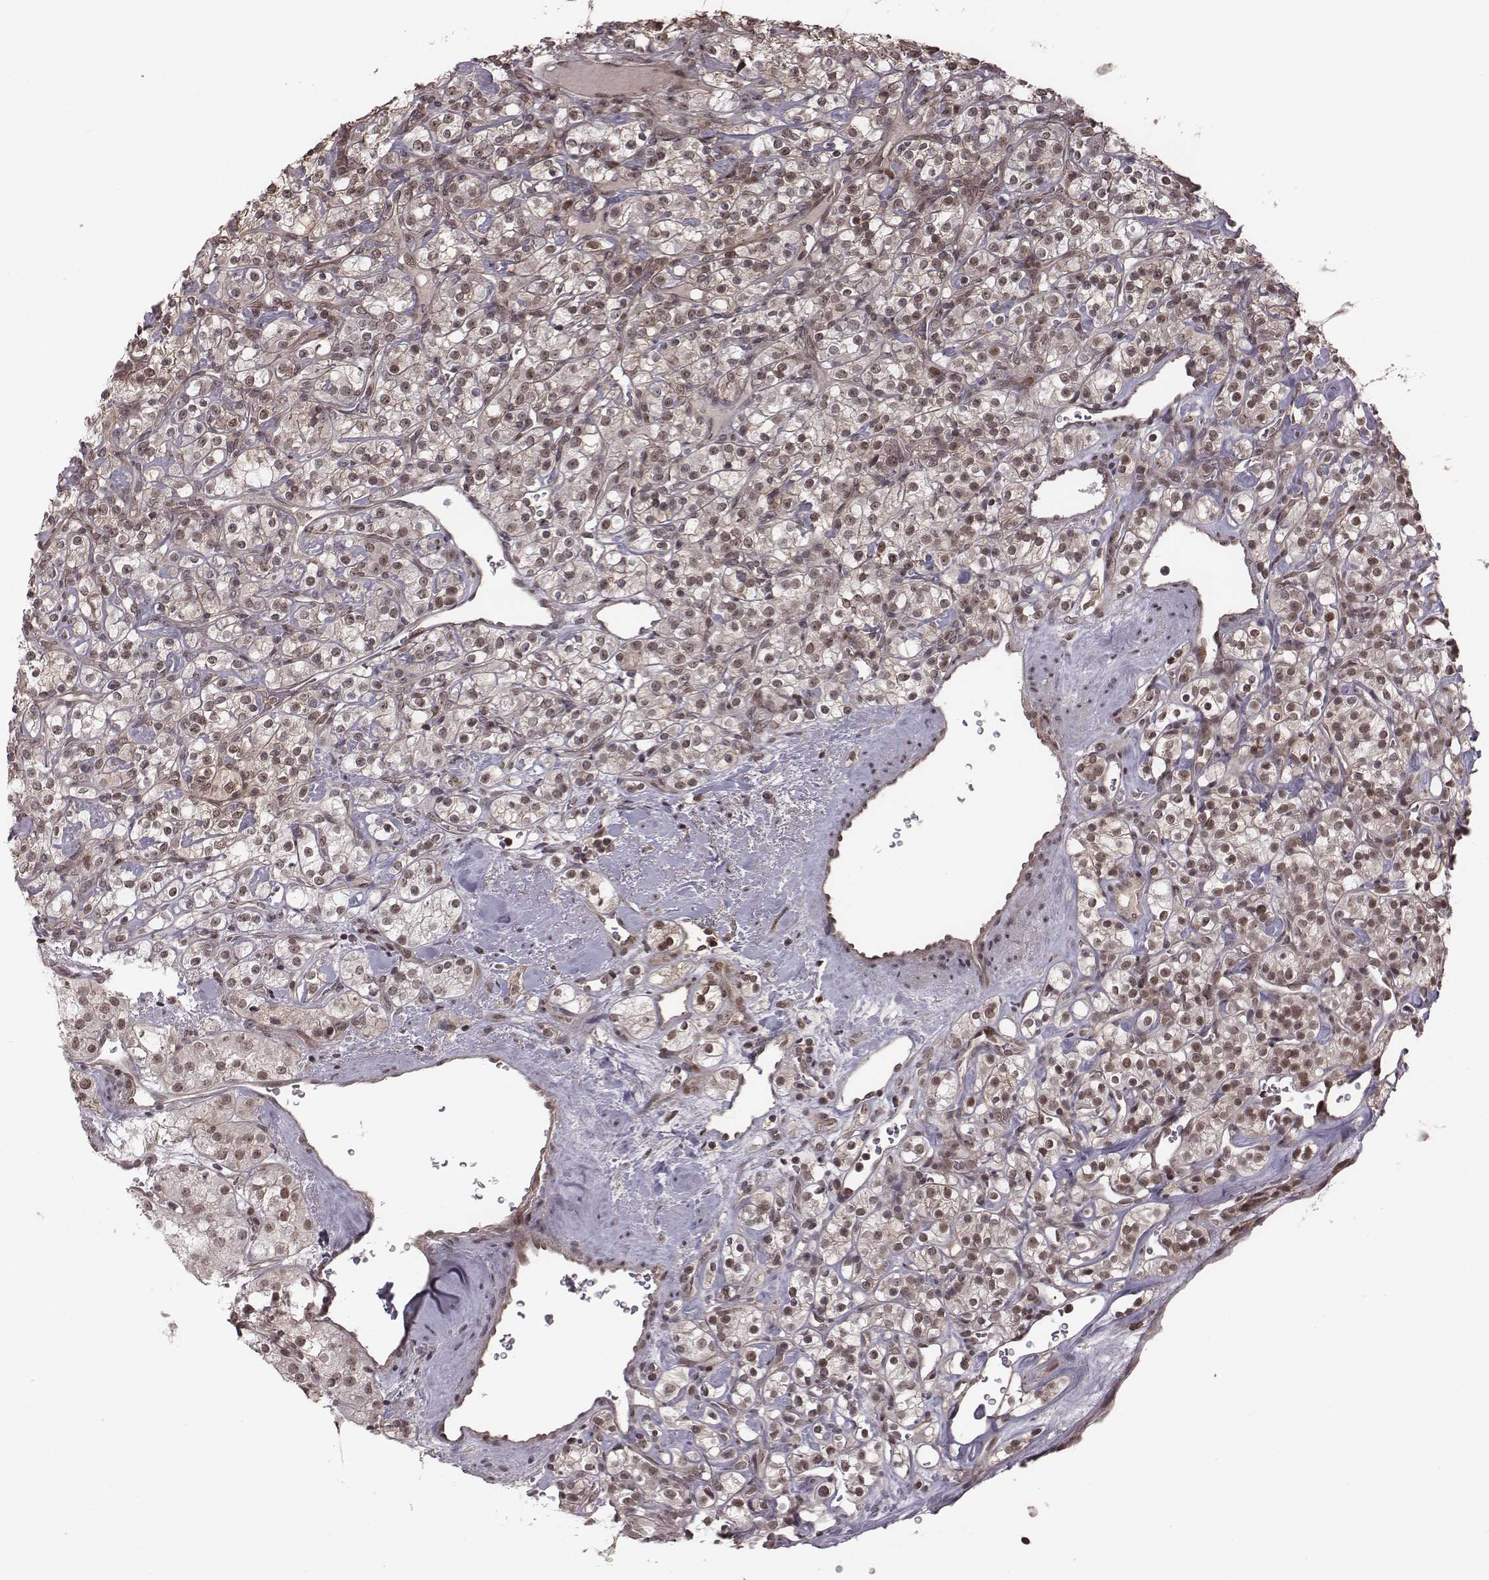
{"staining": {"intensity": "weak", "quantity": "25%-75%", "location": "nuclear"}, "tissue": "renal cancer", "cell_type": "Tumor cells", "image_type": "cancer", "snomed": [{"axis": "morphology", "description": "Adenocarcinoma, NOS"}, {"axis": "topography", "description": "Kidney"}], "caption": "Protein expression analysis of adenocarcinoma (renal) shows weak nuclear positivity in approximately 25%-75% of tumor cells.", "gene": "RPL3", "patient": {"sex": "male", "age": 77}}